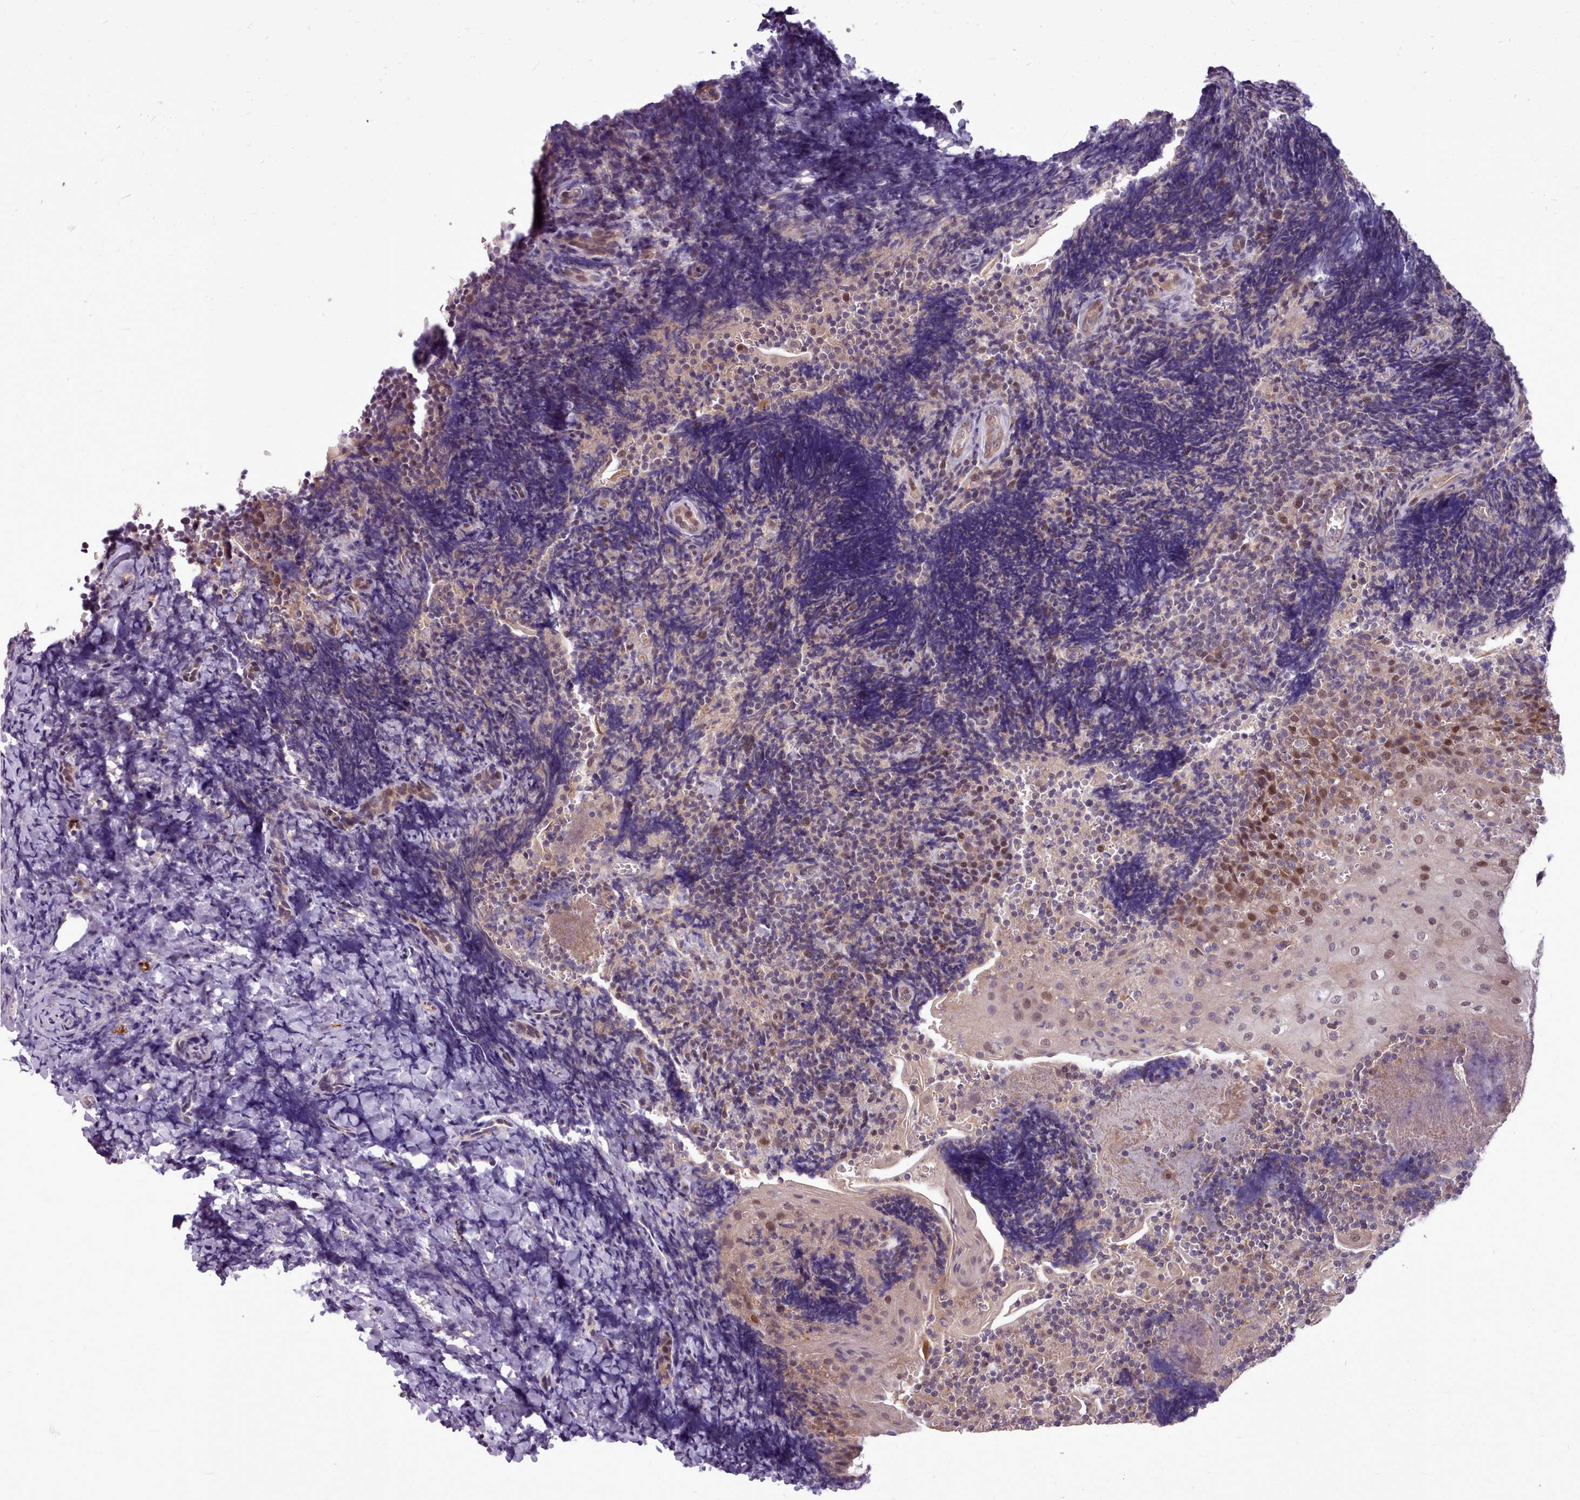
{"staining": {"intensity": "weak", "quantity": "<25%", "location": "nuclear"}, "tissue": "tonsil", "cell_type": "Germinal center cells", "image_type": "normal", "snomed": [{"axis": "morphology", "description": "Normal tissue, NOS"}, {"axis": "topography", "description": "Tonsil"}], "caption": "Micrograph shows no protein positivity in germinal center cells of normal tonsil. (DAB immunohistochemistry with hematoxylin counter stain).", "gene": "AHCY", "patient": {"sex": "male", "age": 27}}